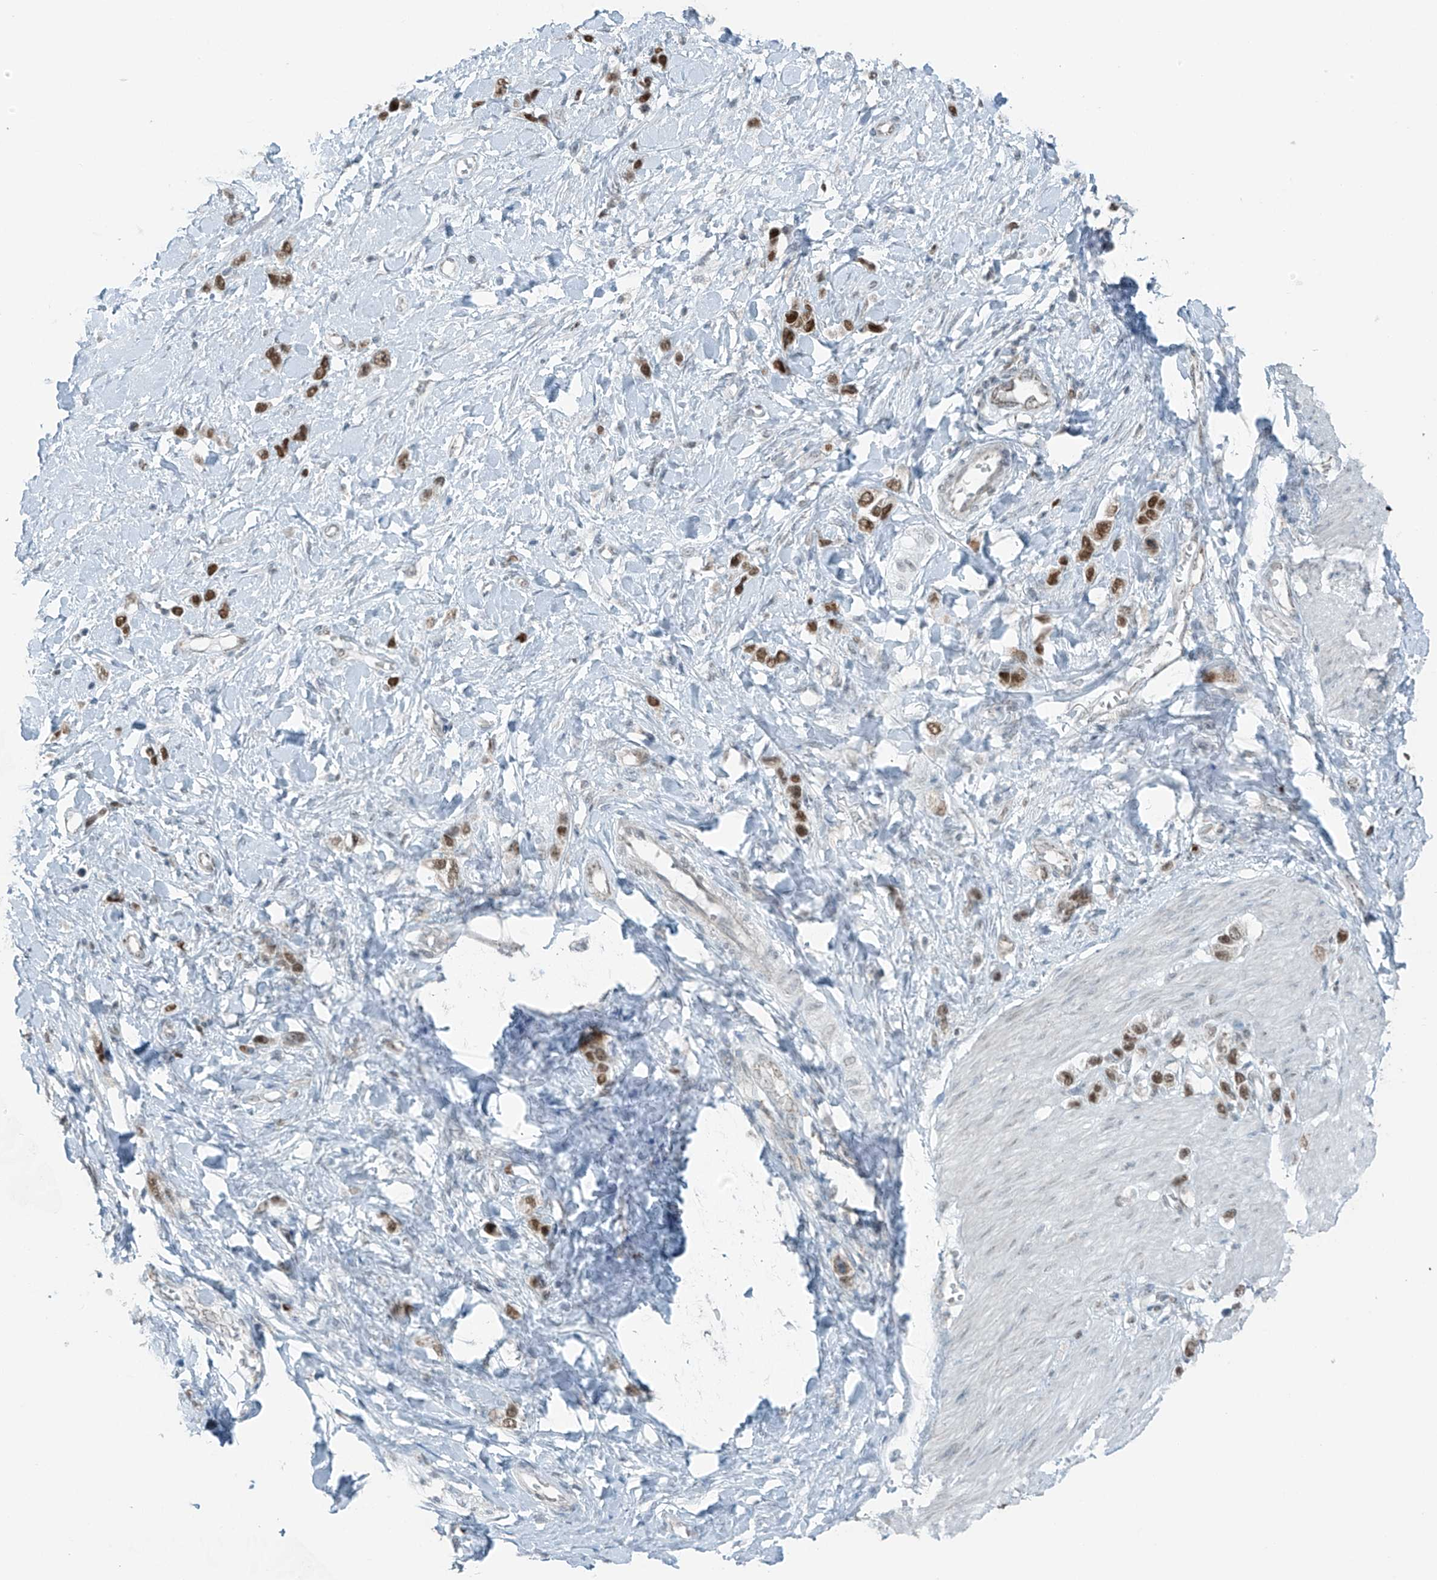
{"staining": {"intensity": "moderate", "quantity": ">75%", "location": "nuclear"}, "tissue": "stomach cancer", "cell_type": "Tumor cells", "image_type": "cancer", "snomed": [{"axis": "morphology", "description": "Normal tissue, NOS"}, {"axis": "morphology", "description": "Adenocarcinoma, NOS"}, {"axis": "topography", "description": "Stomach, upper"}, {"axis": "topography", "description": "Stomach"}], "caption": "Adenocarcinoma (stomach) stained with a protein marker reveals moderate staining in tumor cells.", "gene": "WRNIP1", "patient": {"sex": "female", "age": 65}}